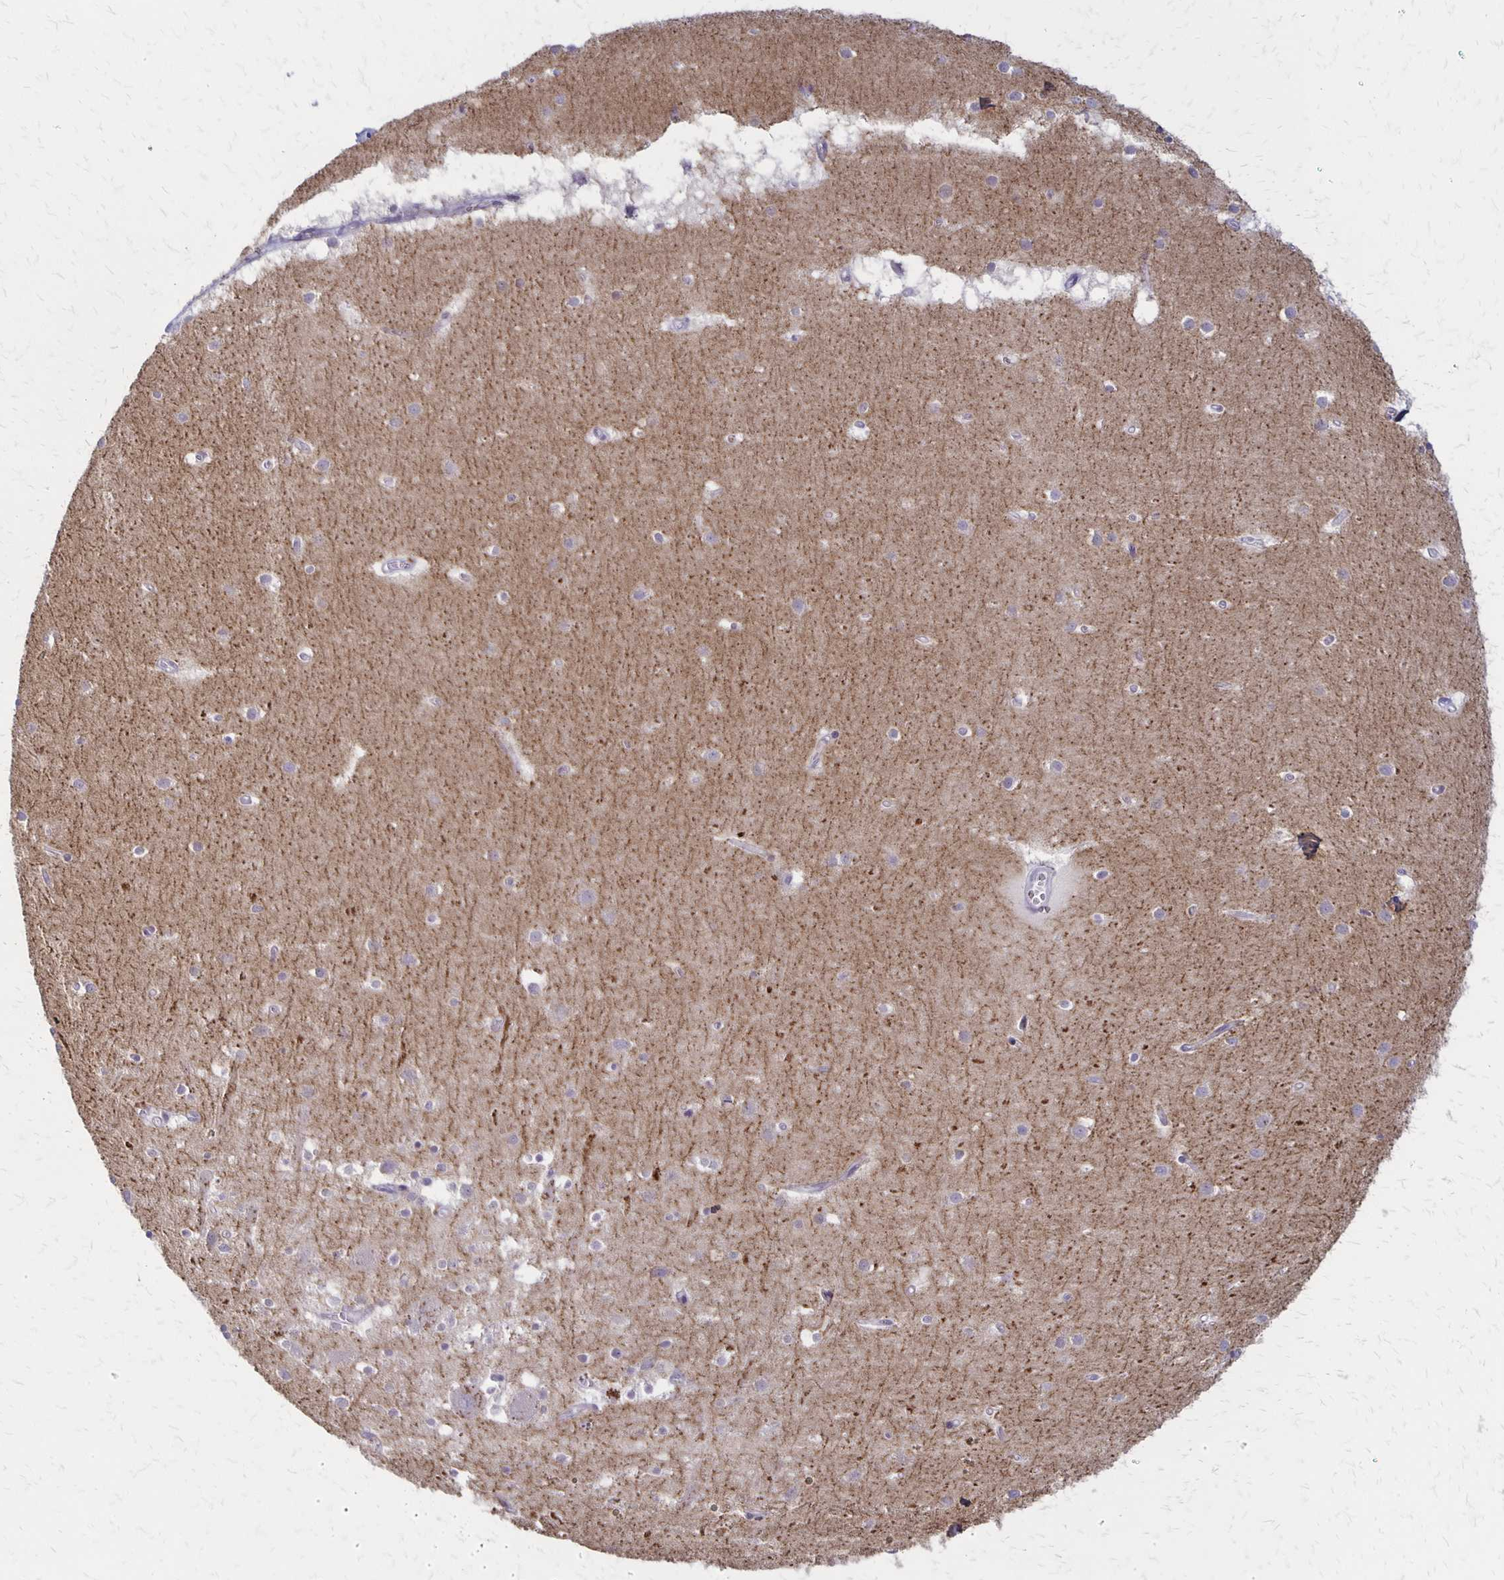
{"staining": {"intensity": "negative", "quantity": "none", "location": "none"}, "tissue": "cerebellum", "cell_type": "Cells in granular layer", "image_type": "normal", "snomed": [{"axis": "morphology", "description": "Normal tissue, NOS"}, {"axis": "topography", "description": "Cerebellum"}], "caption": "High magnification brightfield microscopy of normal cerebellum stained with DAB (3,3'-diaminobenzidine) (brown) and counterstained with hematoxylin (blue): cells in granular layer show no significant staining. The staining was performed using DAB (3,3'-diaminobenzidine) to visualize the protein expression in brown, while the nuclei were stained in blue with hematoxylin (Magnification: 20x).", "gene": "SEPTIN5", "patient": {"sex": "male", "age": 54}}